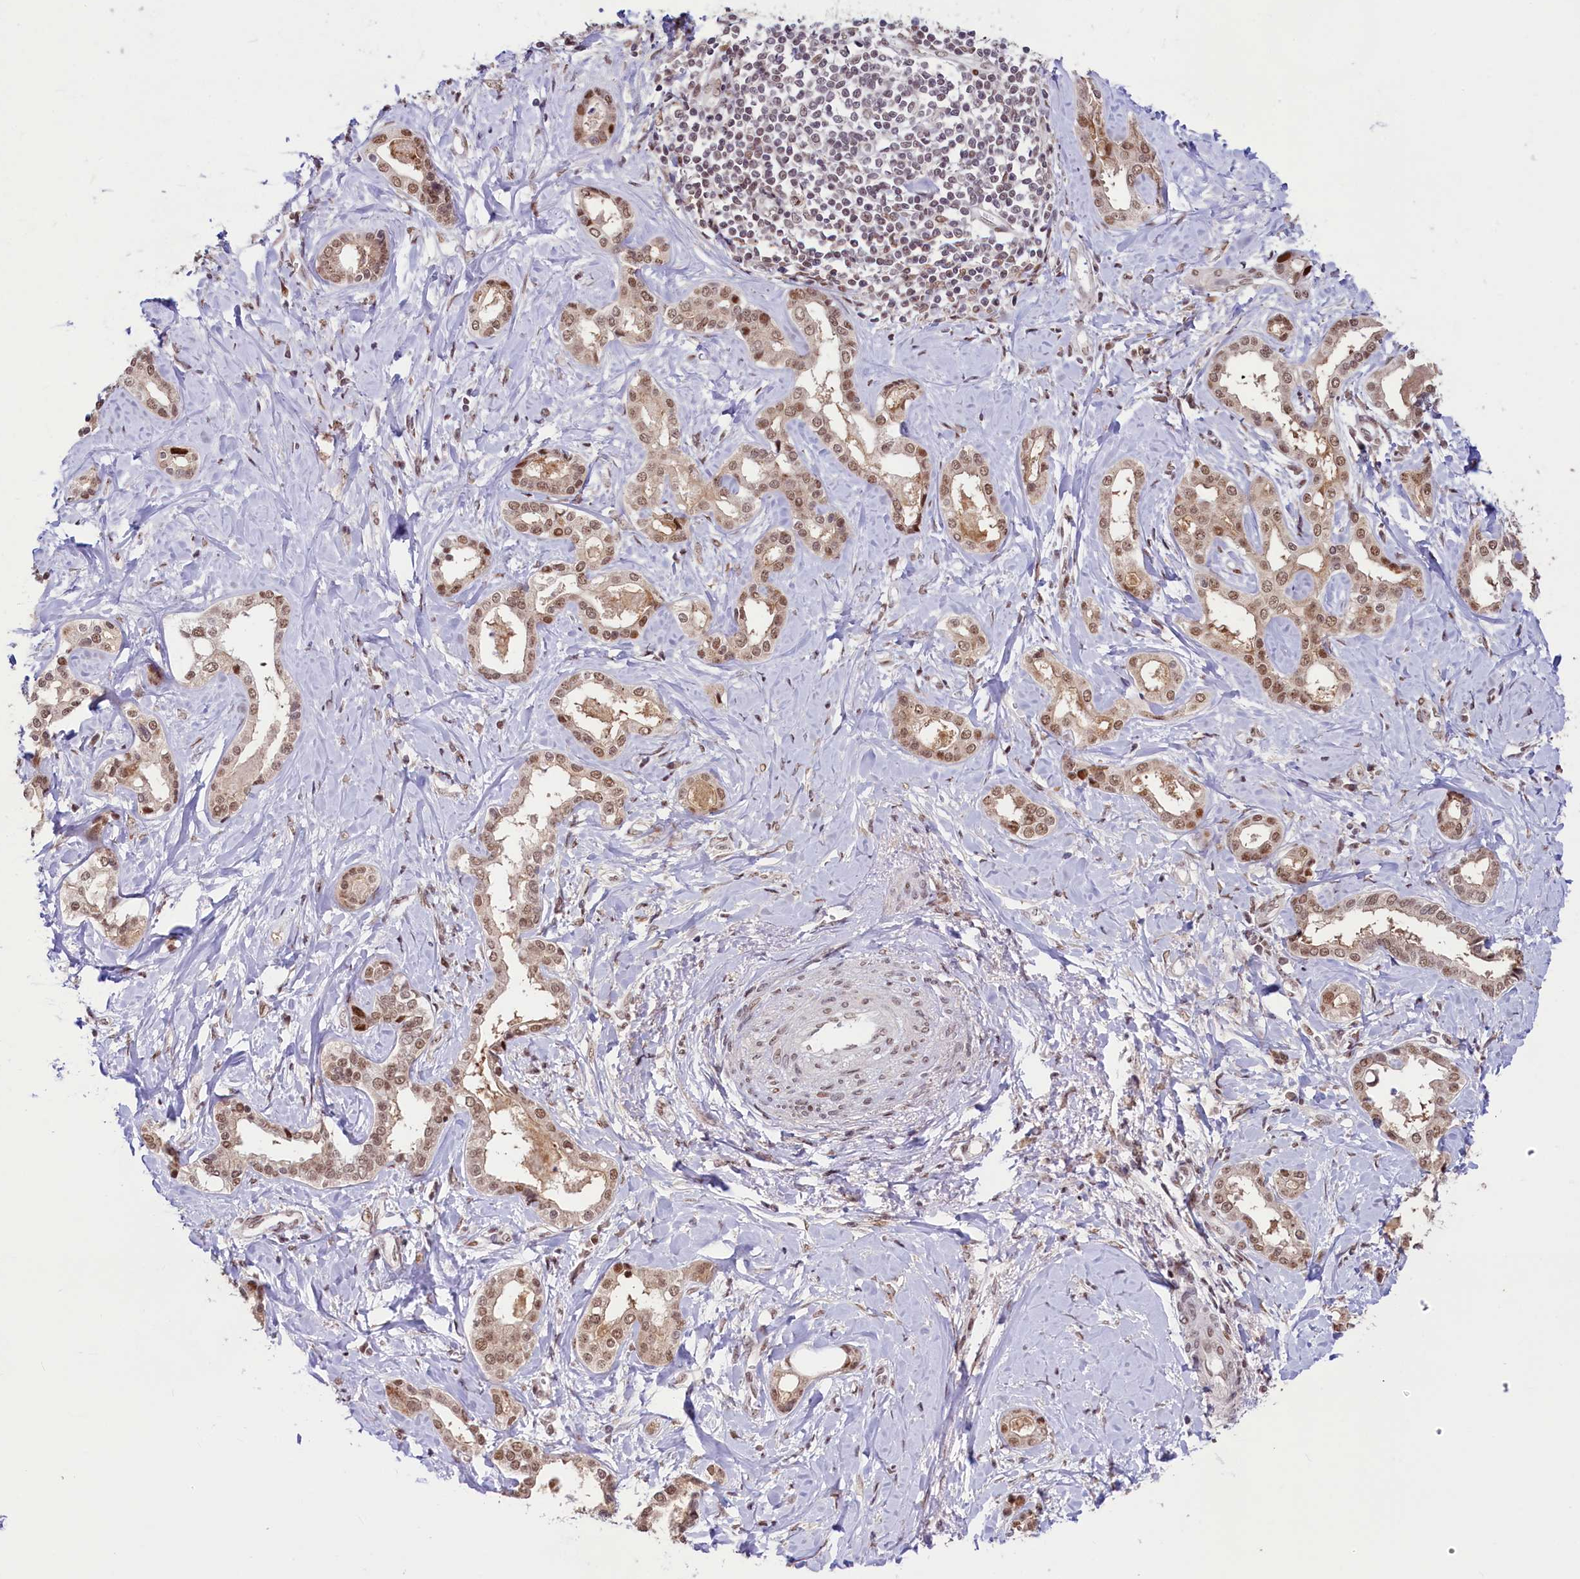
{"staining": {"intensity": "moderate", "quantity": ">75%", "location": "nuclear"}, "tissue": "liver cancer", "cell_type": "Tumor cells", "image_type": "cancer", "snomed": [{"axis": "morphology", "description": "Cholangiocarcinoma"}, {"axis": "topography", "description": "Liver"}], "caption": "Immunohistochemical staining of liver cancer shows medium levels of moderate nuclear positivity in approximately >75% of tumor cells.", "gene": "ANKS3", "patient": {"sex": "female", "age": 77}}